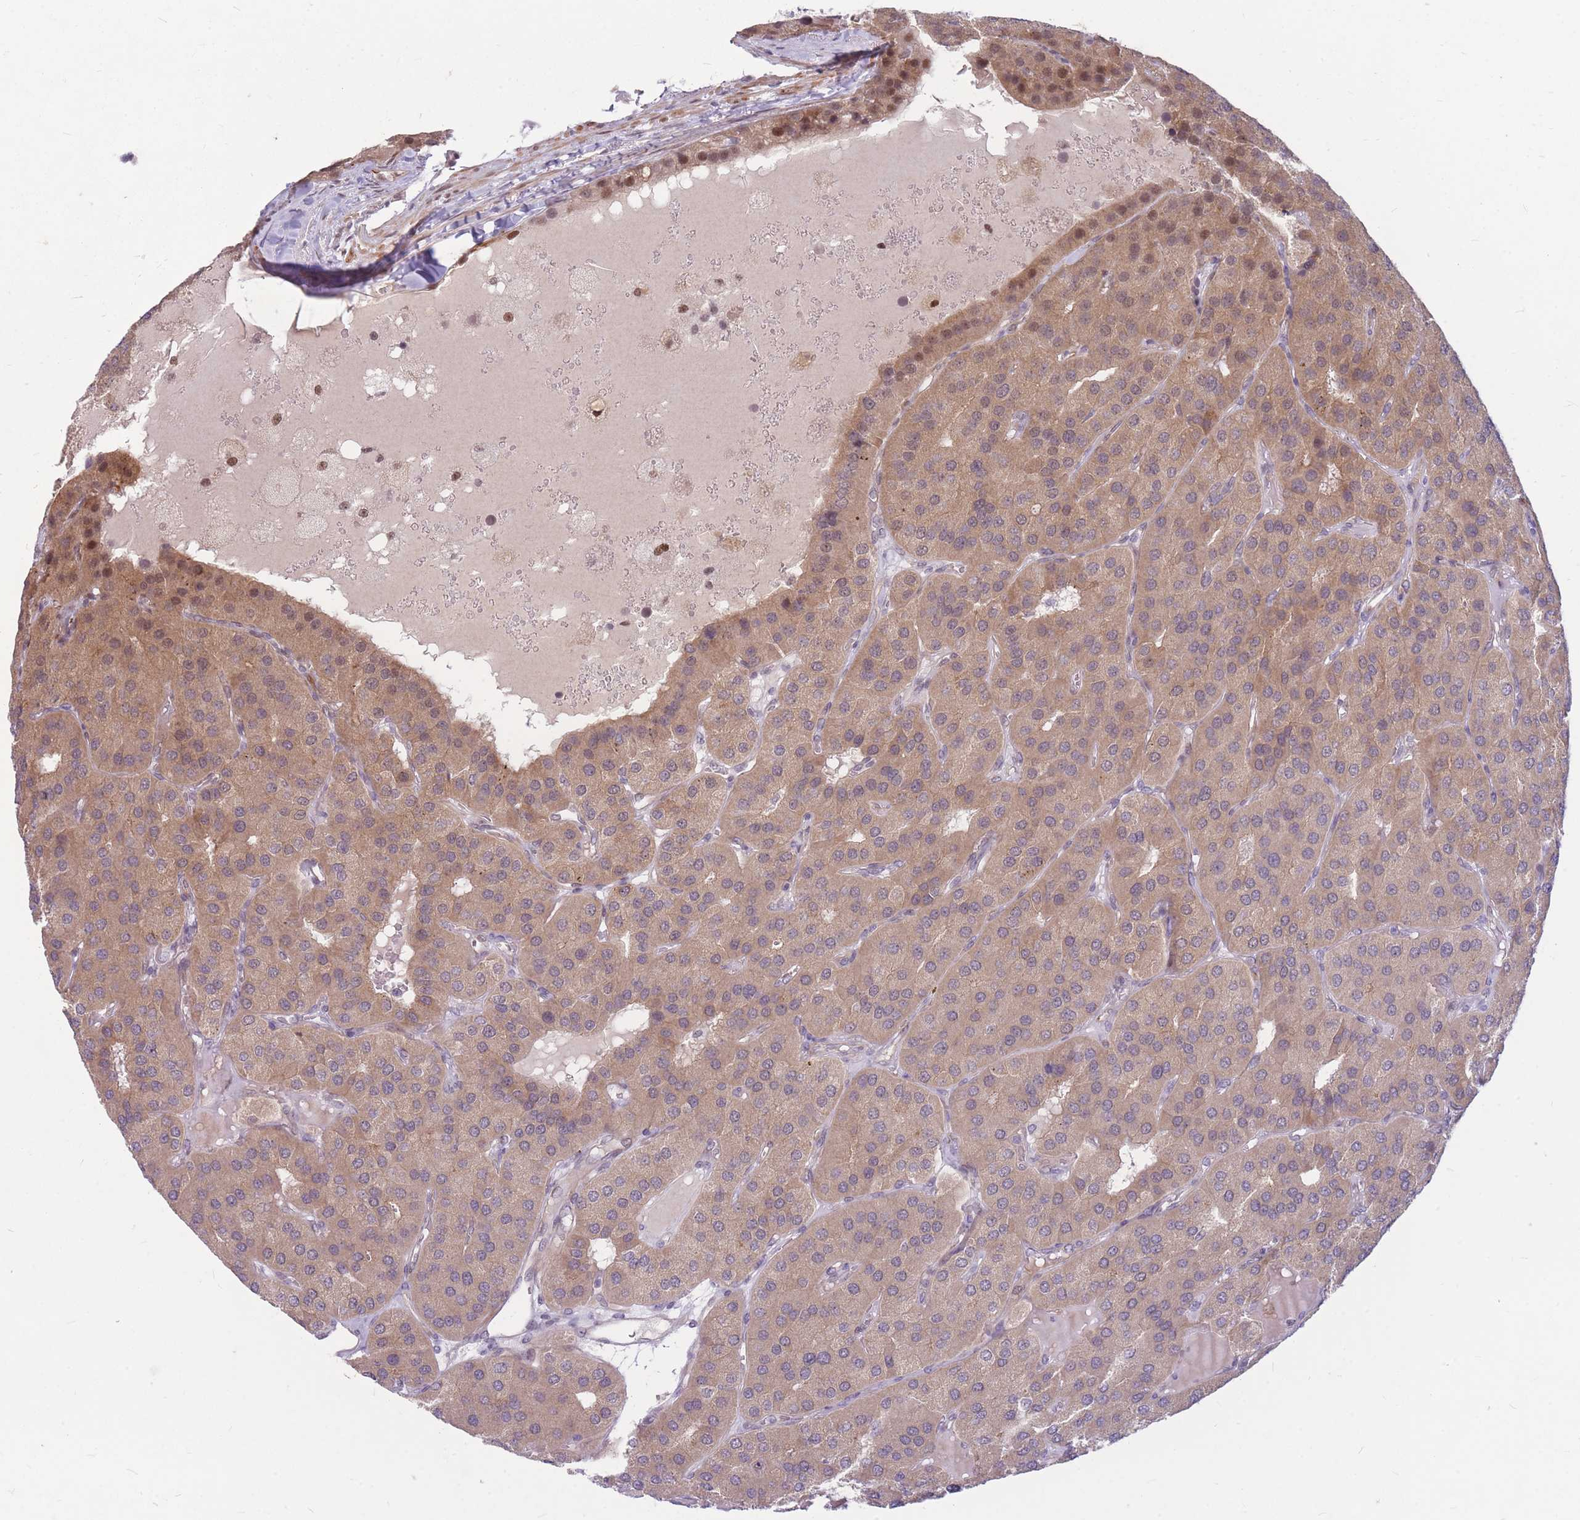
{"staining": {"intensity": "moderate", "quantity": ">75%", "location": "cytoplasmic/membranous,nuclear"}, "tissue": "parathyroid gland", "cell_type": "Glandular cells", "image_type": "normal", "snomed": [{"axis": "morphology", "description": "Normal tissue, NOS"}, {"axis": "morphology", "description": "Adenoma, NOS"}, {"axis": "topography", "description": "Parathyroid gland"}], "caption": "Protein analysis of normal parathyroid gland demonstrates moderate cytoplasmic/membranous,nuclear staining in about >75% of glandular cells. Using DAB (brown) and hematoxylin (blue) stains, captured at high magnification using brightfield microscopy.", "gene": "ERCC2", "patient": {"sex": "female", "age": 86}}